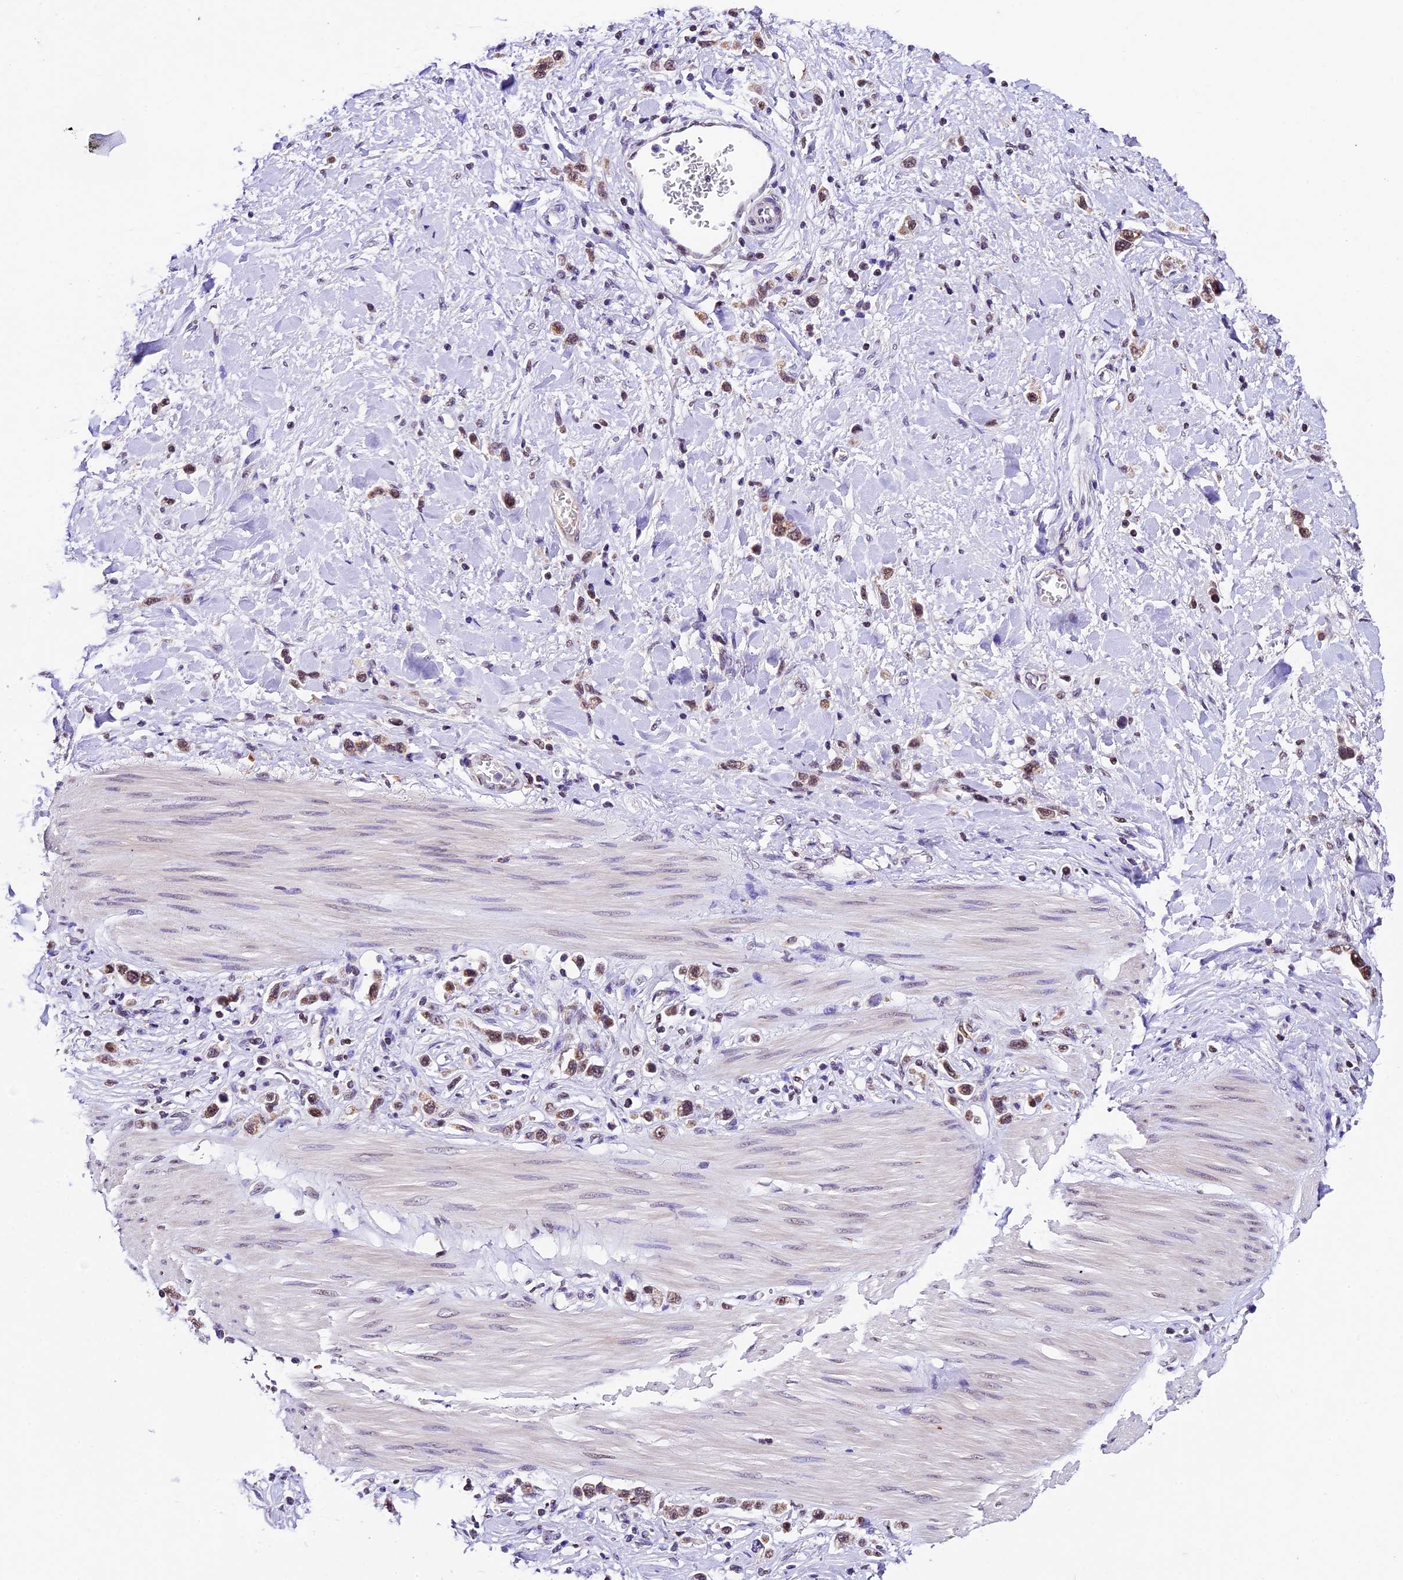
{"staining": {"intensity": "moderate", "quantity": ">75%", "location": "nuclear"}, "tissue": "stomach cancer", "cell_type": "Tumor cells", "image_type": "cancer", "snomed": [{"axis": "morphology", "description": "Adenocarcinoma, NOS"}, {"axis": "topography", "description": "Stomach"}], "caption": "Stomach cancer stained for a protein shows moderate nuclear positivity in tumor cells.", "gene": "CARS2", "patient": {"sex": "female", "age": 65}}